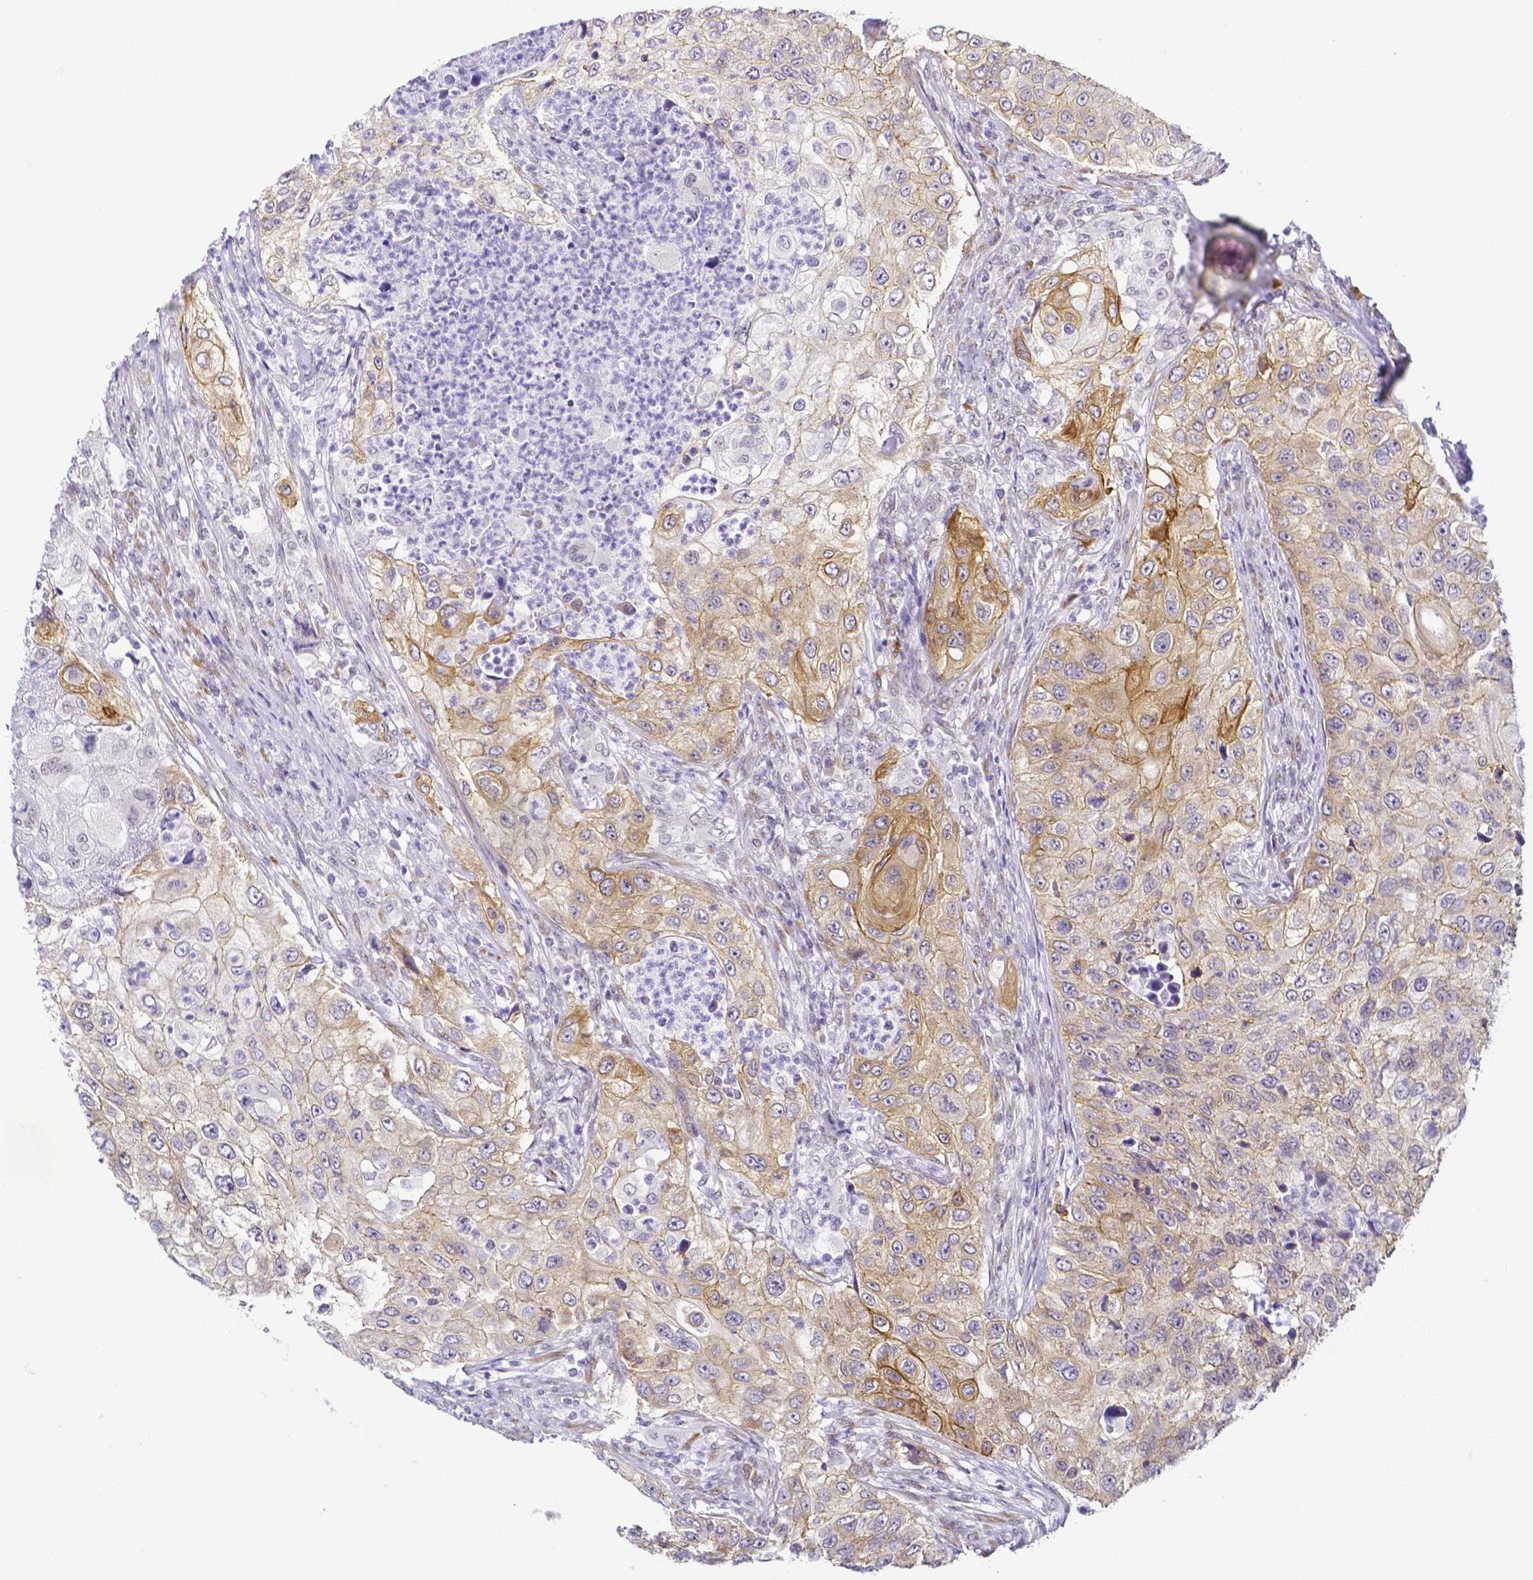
{"staining": {"intensity": "moderate", "quantity": "25%-75%", "location": "cytoplasmic/membranous"}, "tissue": "urothelial cancer", "cell_type": "Tumor cells", "image_type": "cancer", "snomed": [{"axis": "morphology", "description": "Urothelial carcinoma, High grade"}, {"axis": "topography", "description": "Urinary bladder"}], "caption": "Immunohistochemical staining of human urothelial carcinoma (high-grade) demonstrates medium levels of moderate cytoplasmic/membranous protein expression in approximately 25%-75% of tumor cells.", "gene": "FAM83G", "patient": {"sex": "female", "age": 60}}